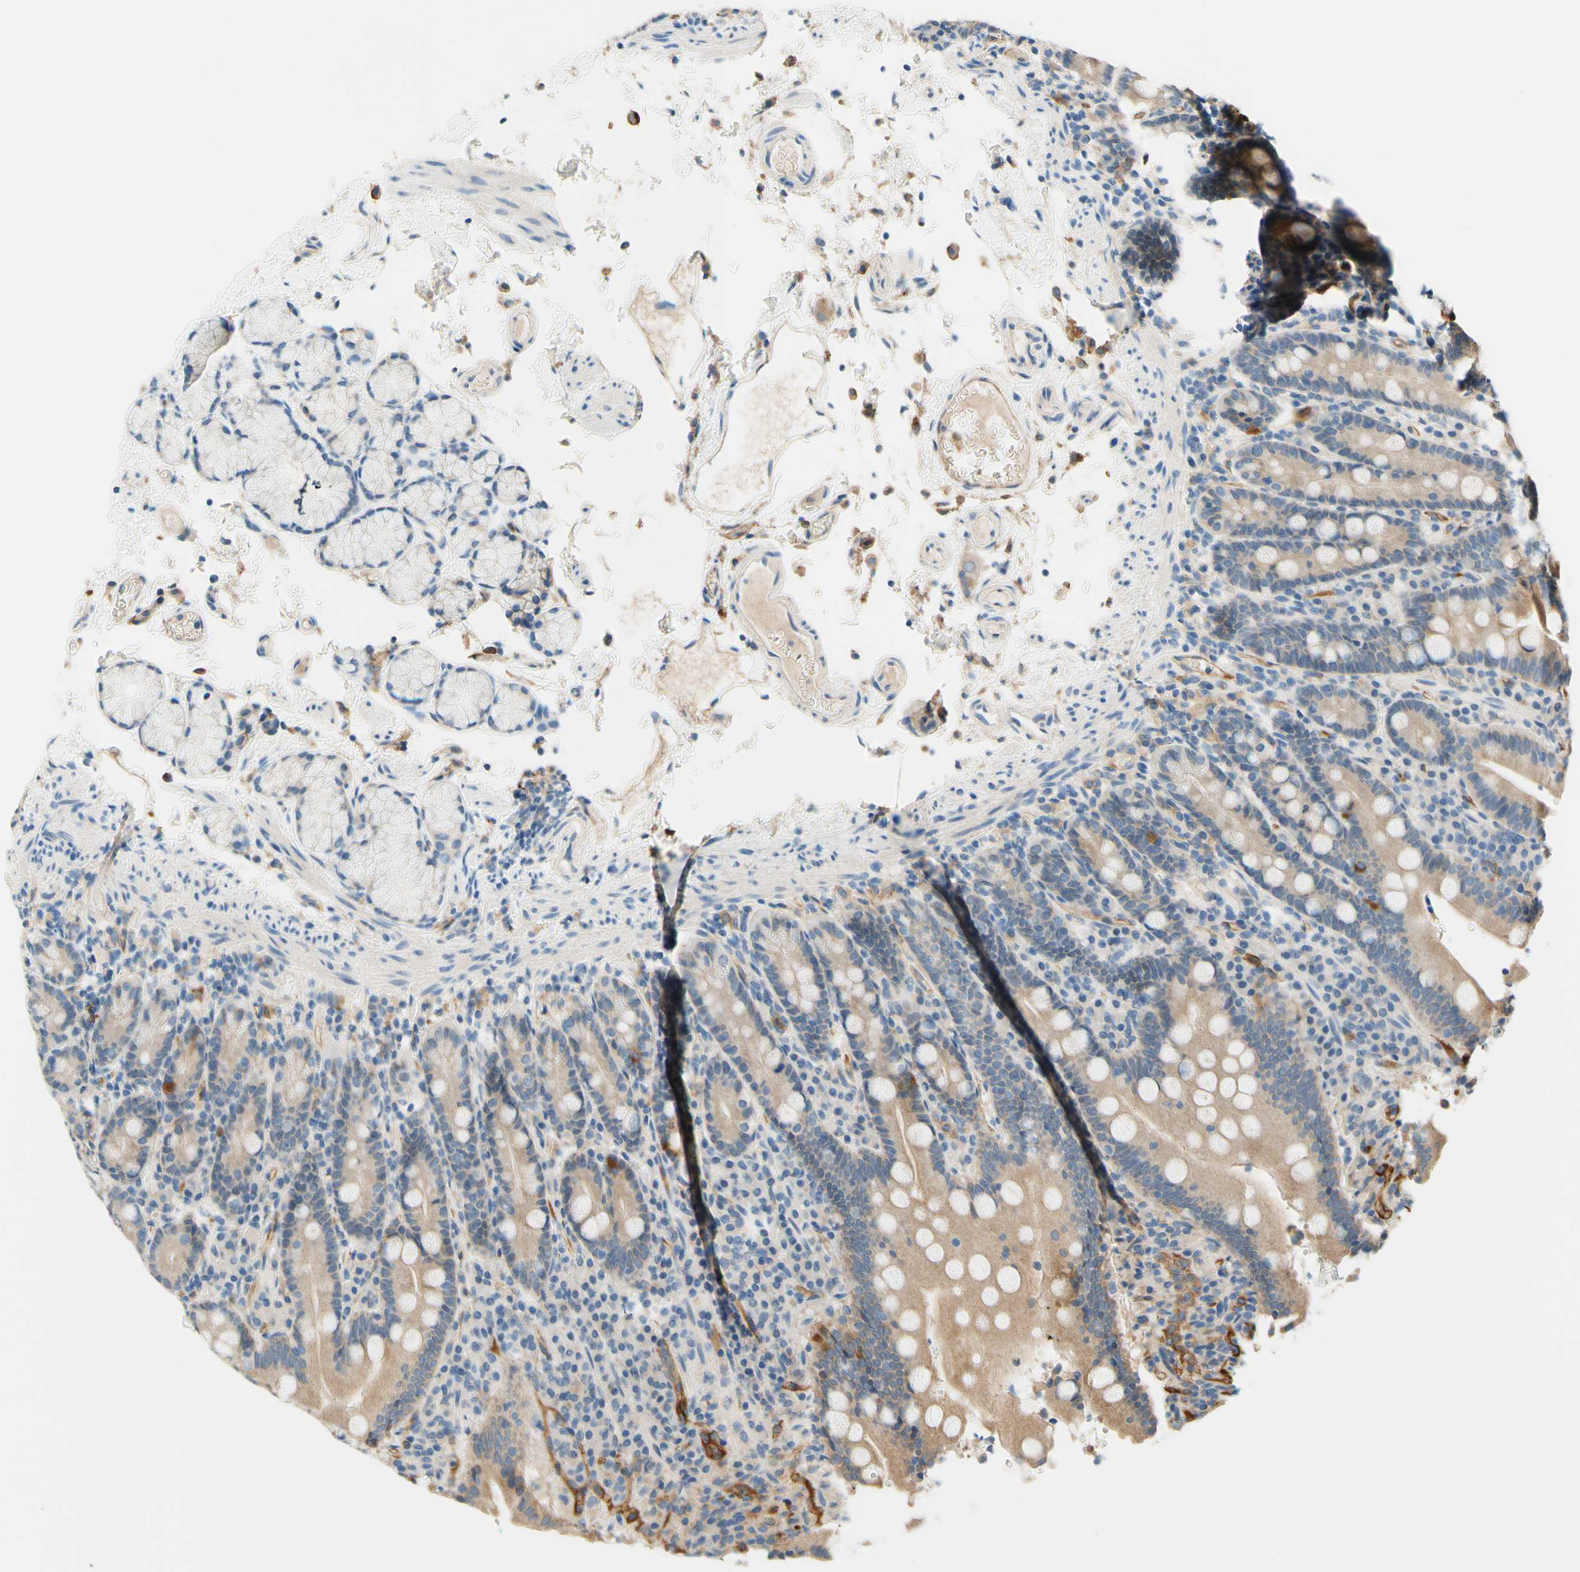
{"staining": {"intensity": "weak", "quantity": ">75%", "location": "cytoplasmic/membranous"}, "tissue": "duodenum", "cell_type": "Glandular cells", "image_type": "normal", "snomed": [{"axis": "morphology", "description": "Normal tissue, NOS"}, {"axis": "topography", "description": "Small intestine, NOS"}], "caption": "DAB (3,3'-diaminobenzidine) immunohistochemical staining of benign human duodenum exhibits weak cytoplasmic/membranous protein expression in approximately >75% of glandular cells.", "gene": "SIGLEC9", "patient": {"sex": "female", "age": 71}}